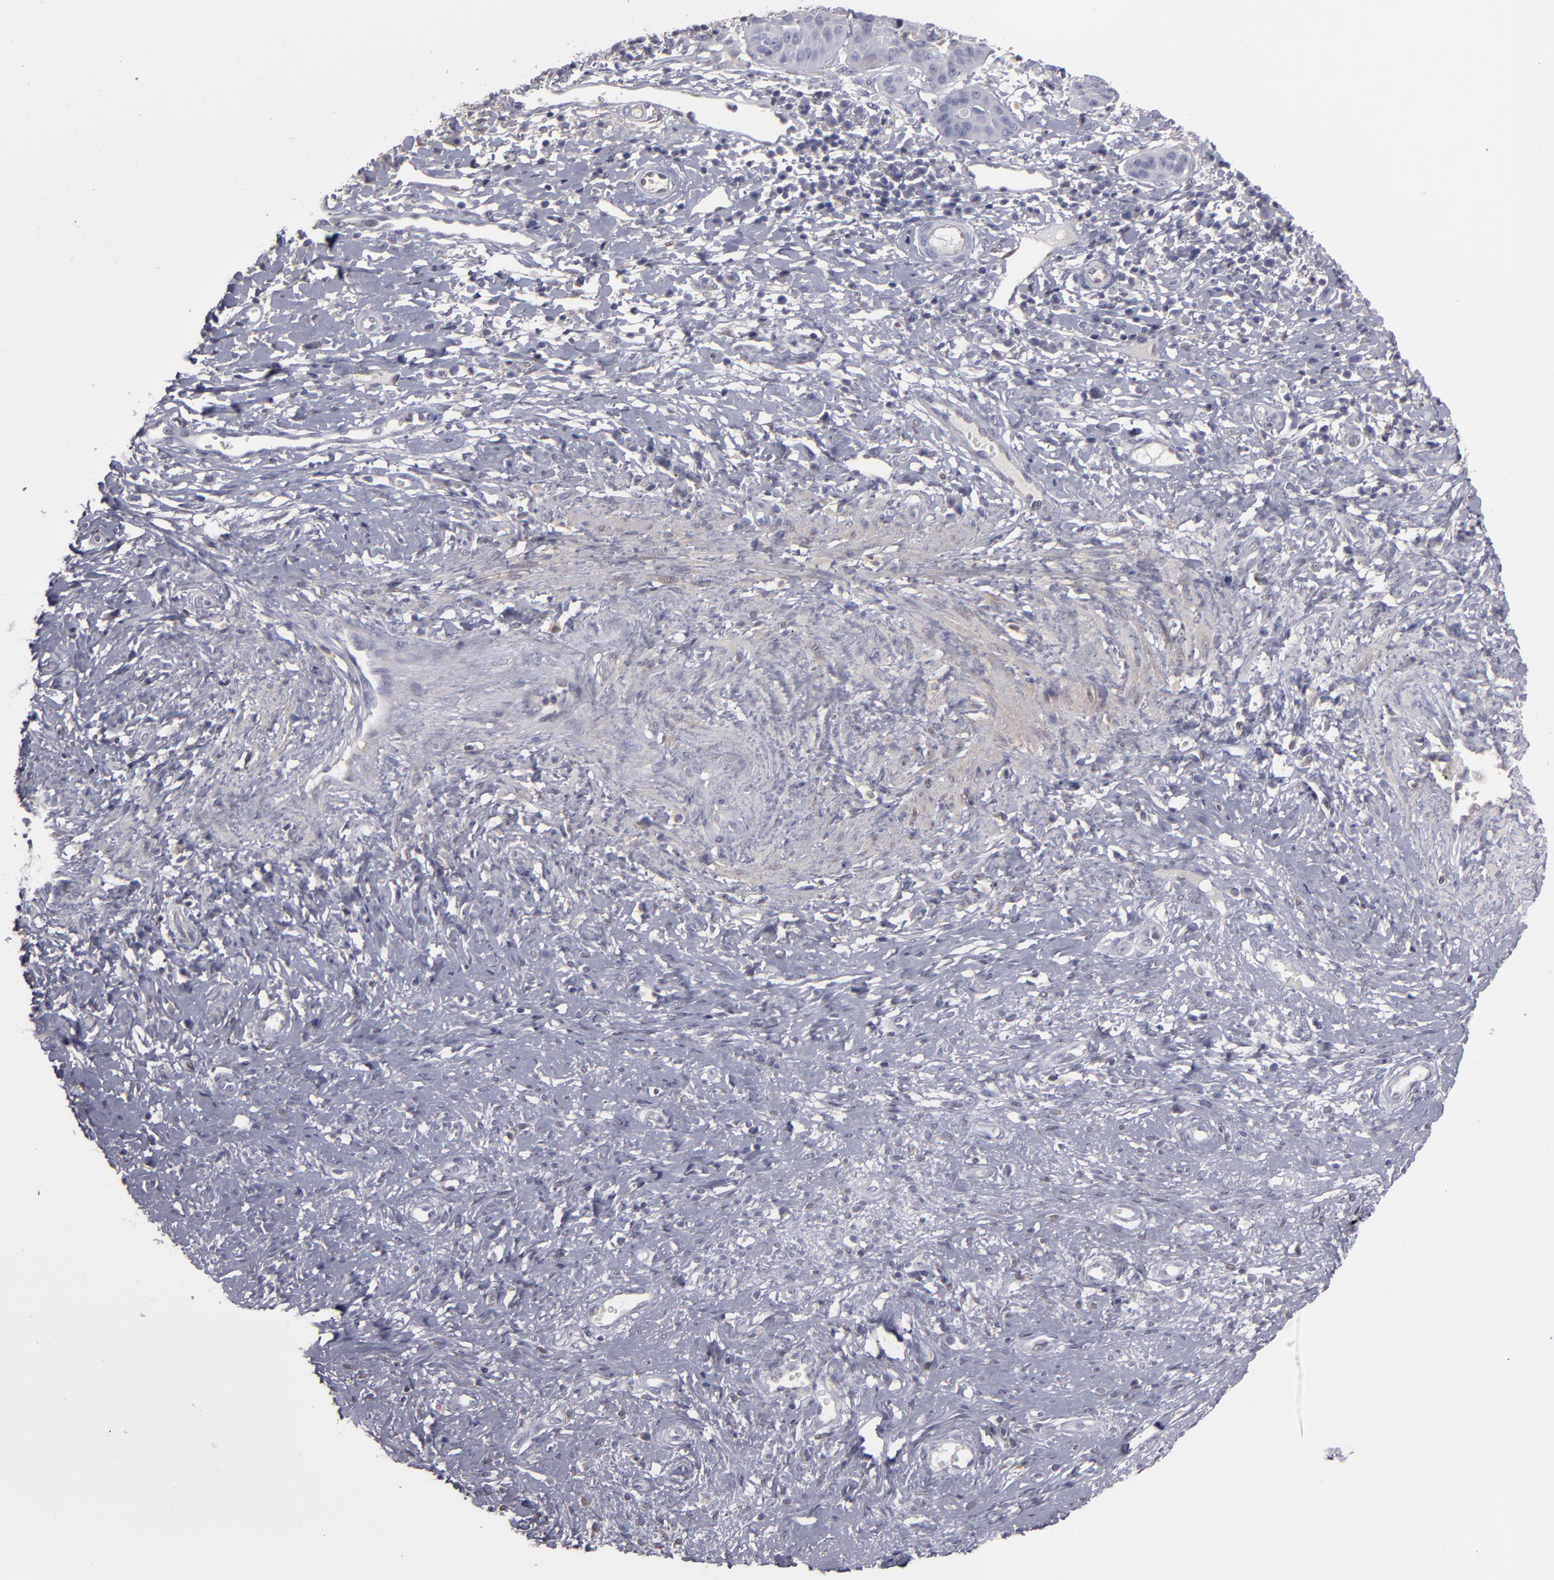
{"staining": {"intensity": "negative", "quantity": "none", "location": "none"}, "tissue": "cervical cancer", "cell_type": "Tumor cells", "image_type": "cancer", "snomed": [{"axis": "morphology", "description": "Normal tissue, NOS"}, {"axis": "morphology", "description": "Squamous cell carcinoma, NOS"}, {"axis": "topography", "description": "Cervix"}], "caption": "This is an immunohistochemistry micrograph of cervical squamous cell carcinoma. There is no expression in tumor cells.", "gene": "SEMA3G", "patient": {"sex": "female", "age": 39}}